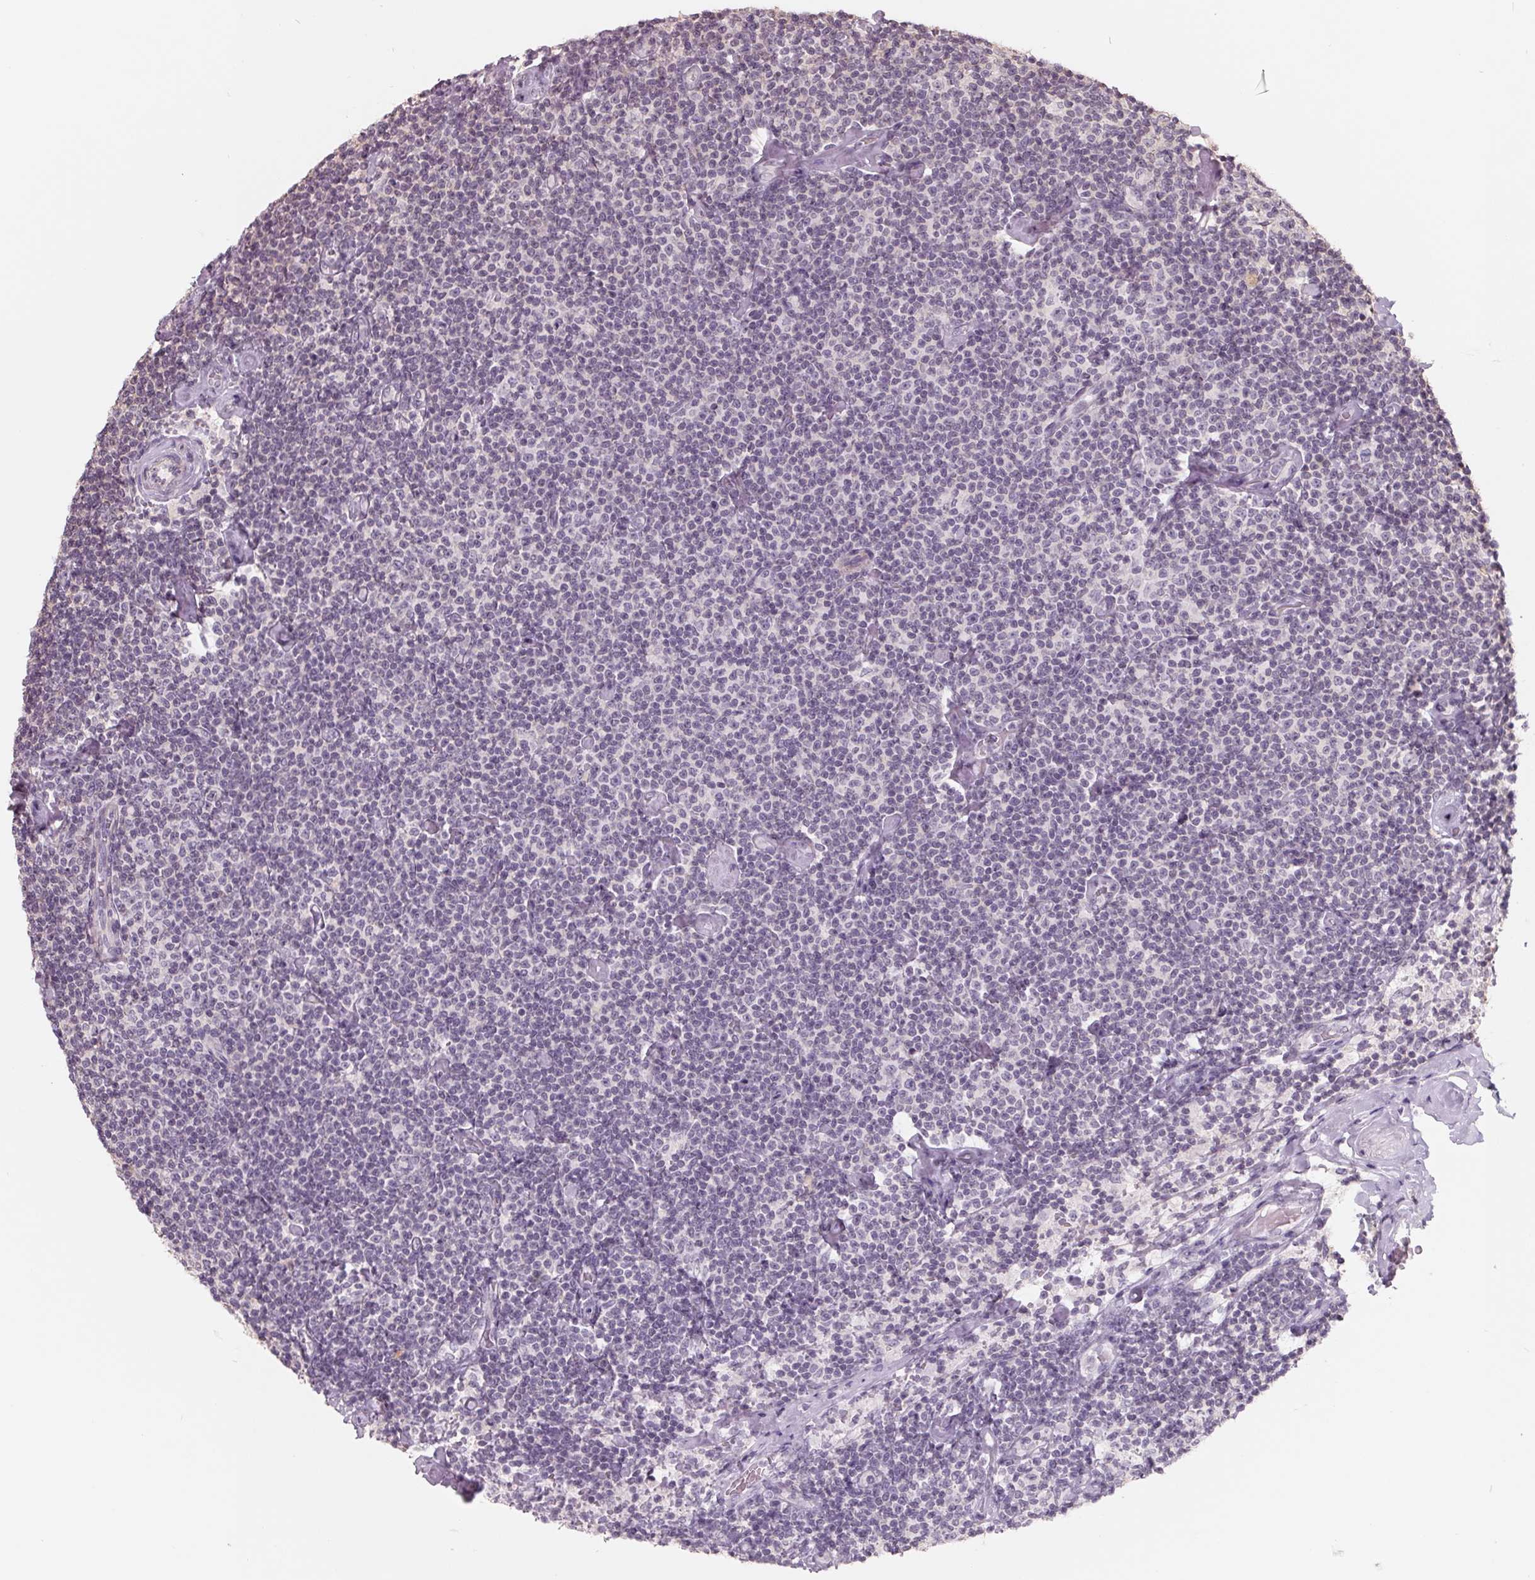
{"staining": {"intensity": "negative", "quantity": "none", "location": "none"}, "tissue": "lymphoma", "cell_type": "Tumor cells", "image_type": "cancer", "snomed": [{"axis": "morphology", "description": "Malignant lymphoma, non-Hodgkin's type, Low grade"}, {"axis": "topography", "description": "Lymph node"}], "caption": "IHC image of lymphoma stained for a protein (brown), which displays no positivity in tumor cells.", "gene": "FTCD", "patient": {"sex": "male", "age": 81}}